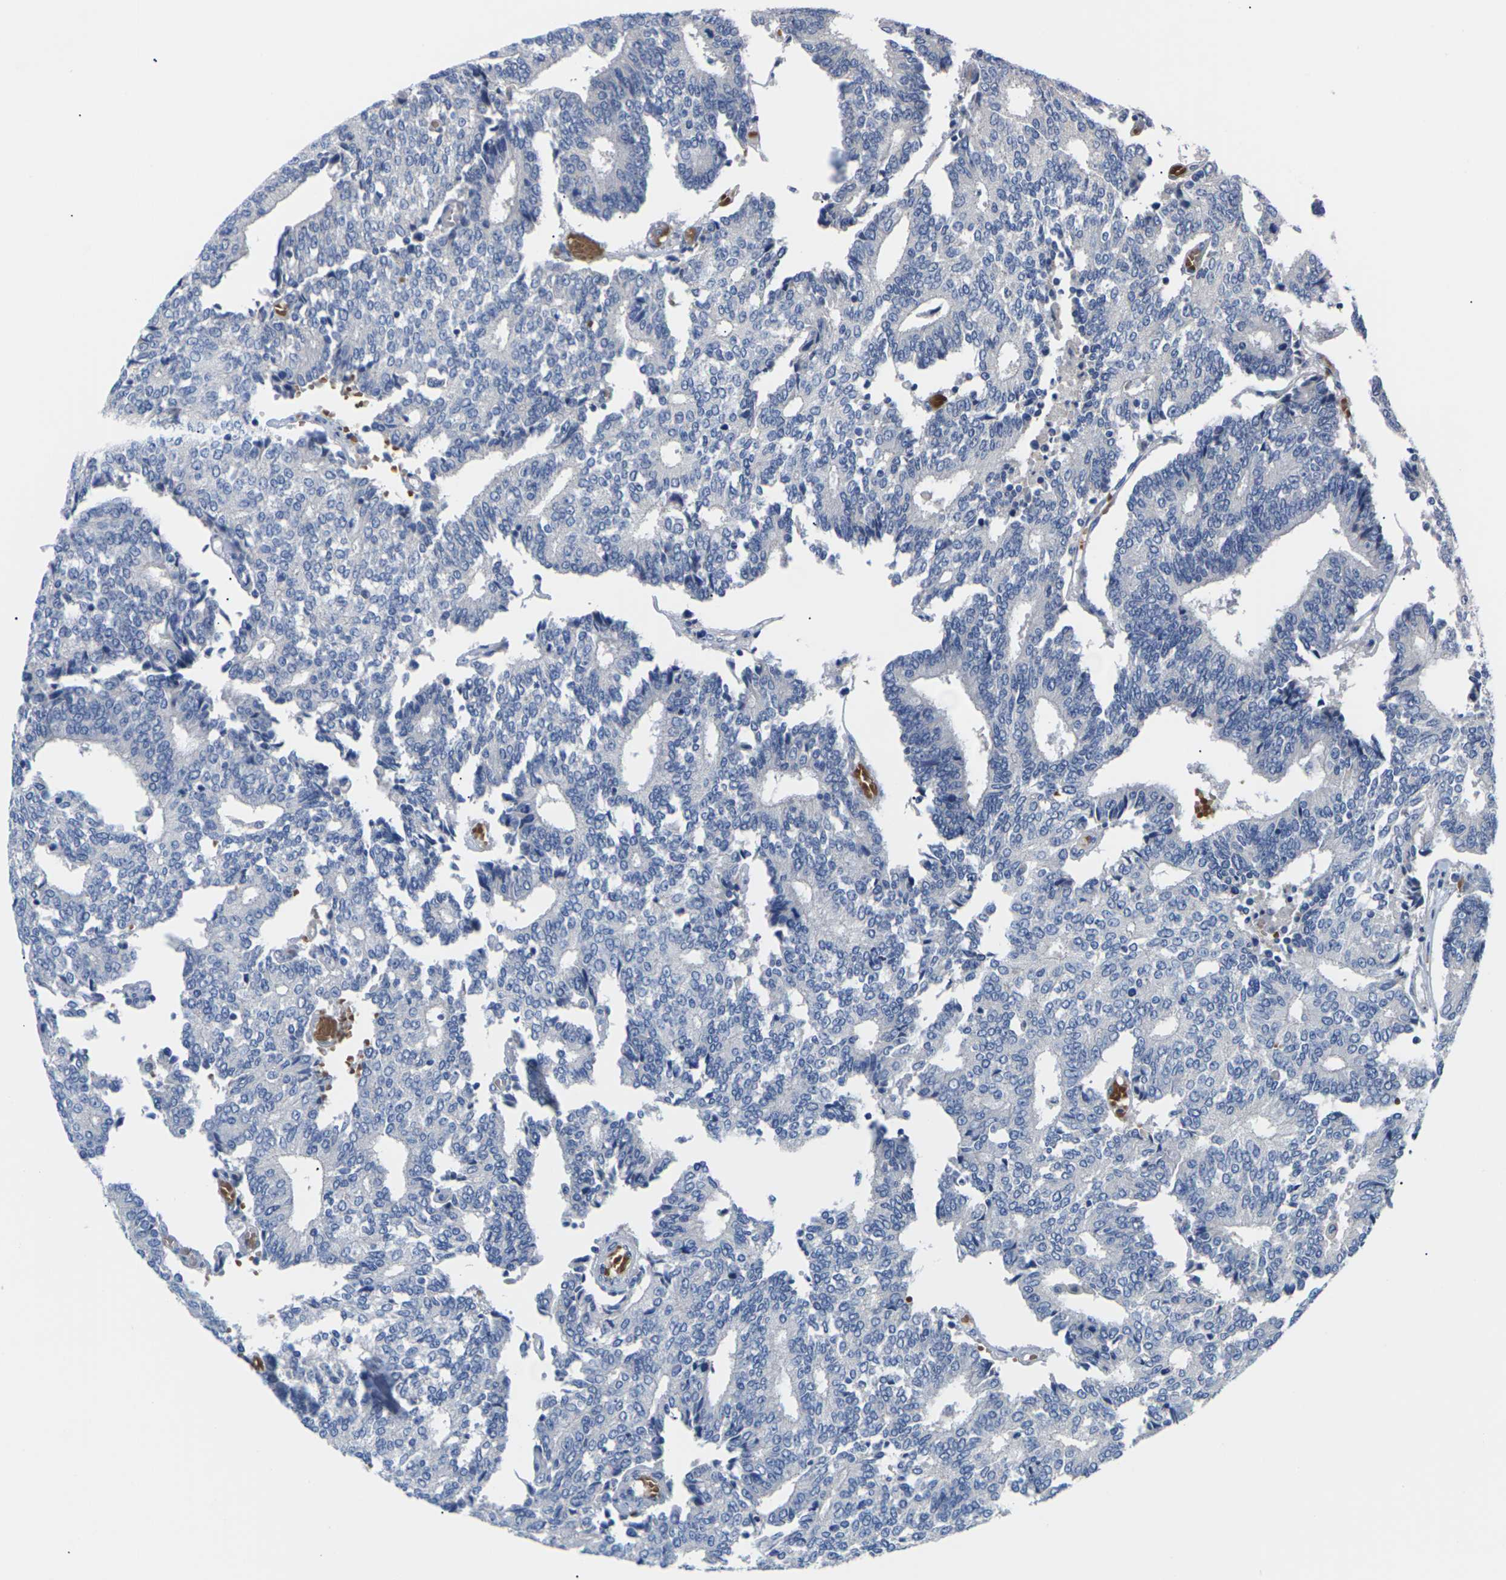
{"staining": {"intensity": "negative", "quantity": "none", "location": "none"}, "tissue": "prostate cancer", "cell_type": "Tumor cells", "image_type": "cancer", "snomed": [{"axis": "morphology", "description": "Adenocarcinoma, High grade"}, {"axis": "topography", "description": "Prostate"}], "caption": "Human high-grade adenocarcinoma (prostate) stained for a protein using IHC shows no positivity in tumor cells.", "gene": "TMCO4", "patient": {"sex": "male", "age": 55}}